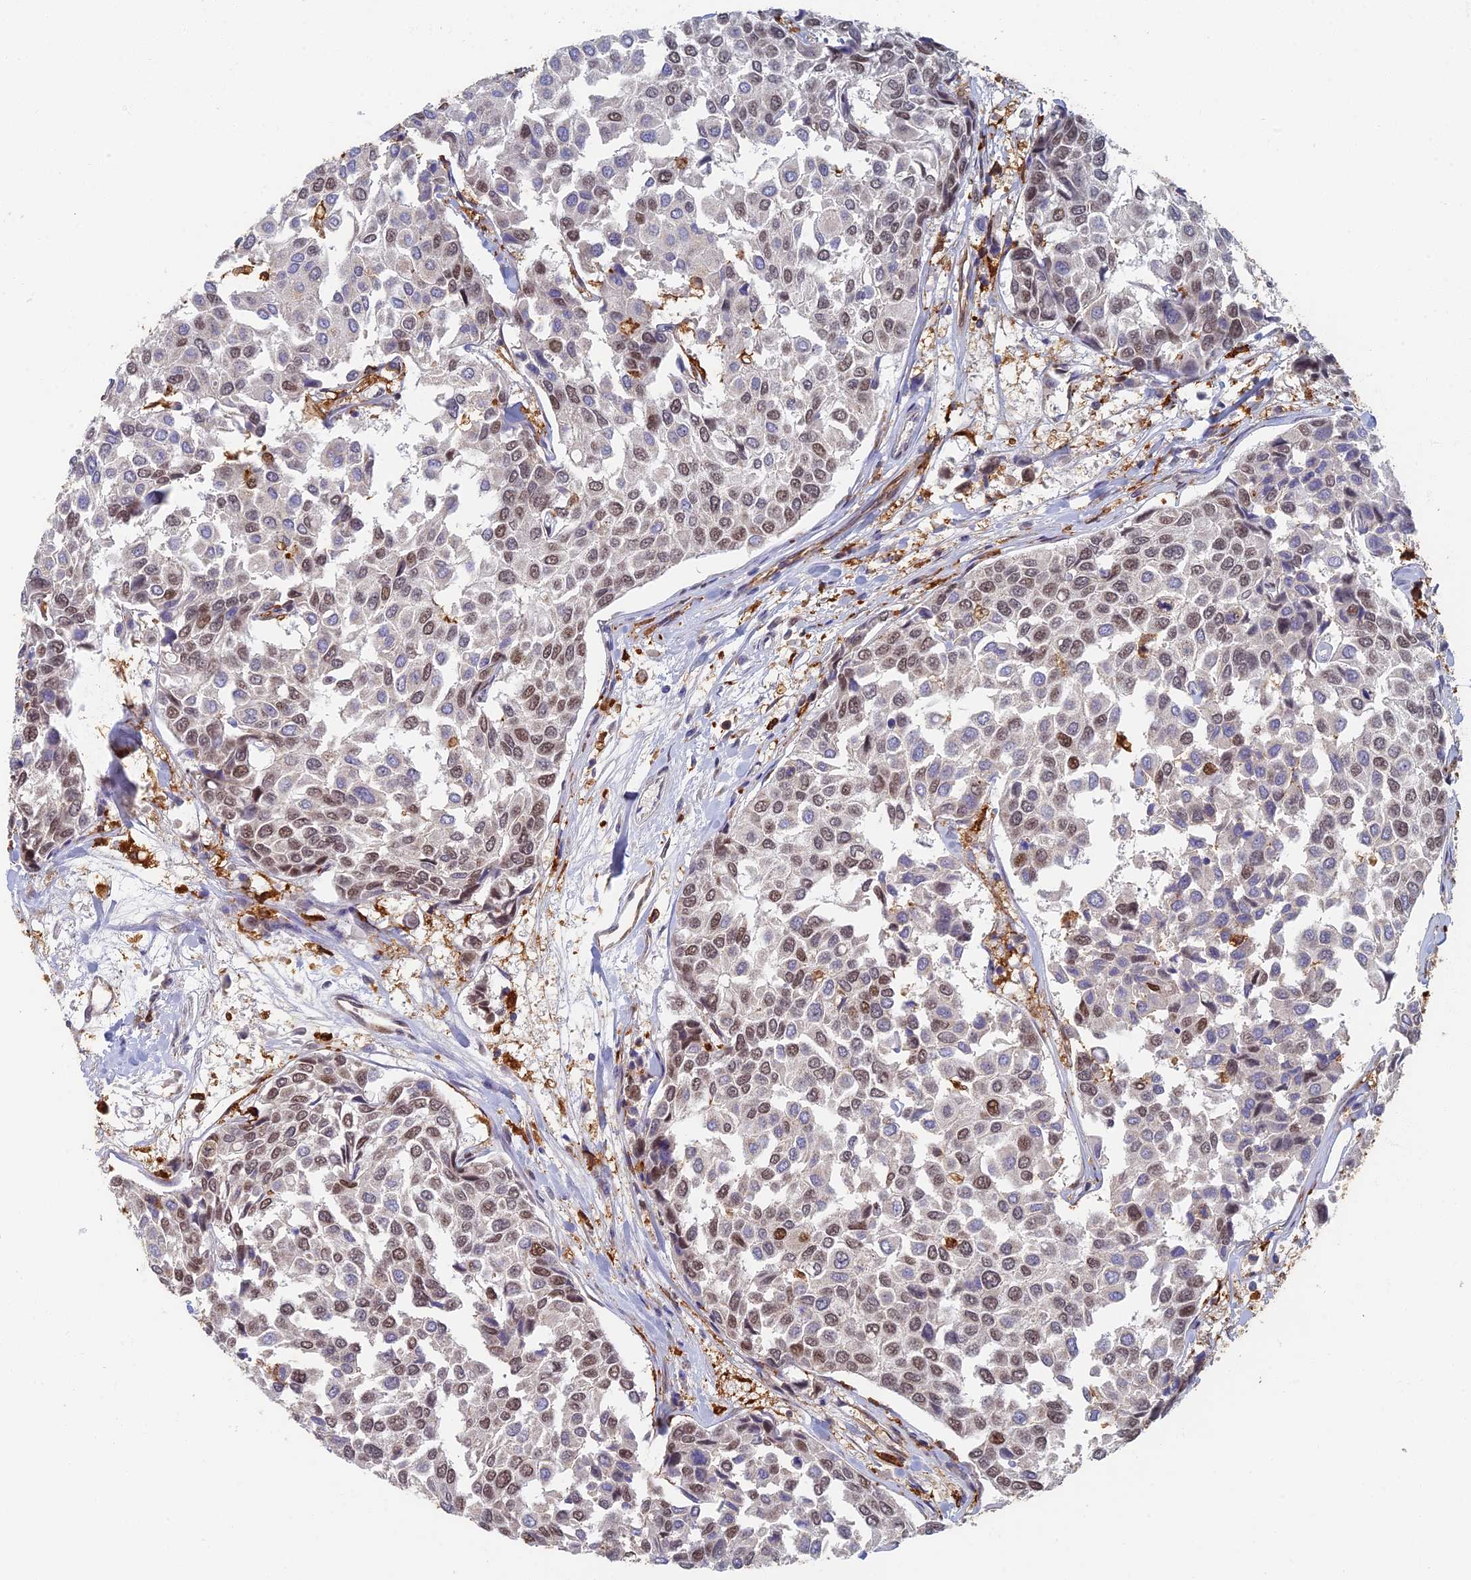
{"staining": {"intensity": "moderate", "quantity": "<25%", "location": "nuclear"}, "tissue": "breast cancer", "cell_type": "Tumor cells", "image_type": "cancer", "snomed": [{"axis": "morphology", "description": "Duct carcinoma"}, {"axis": "topography", "description": "Breast"}], "caption": "Immunohistochemistry micrograph of breast cancer stained for a protein (brown), which displays low levels of moderate nuclear positivity in about <25% of tumor cells.", "gene": "GPATCH1", "patient": {"sex": "female", "age": 55}}